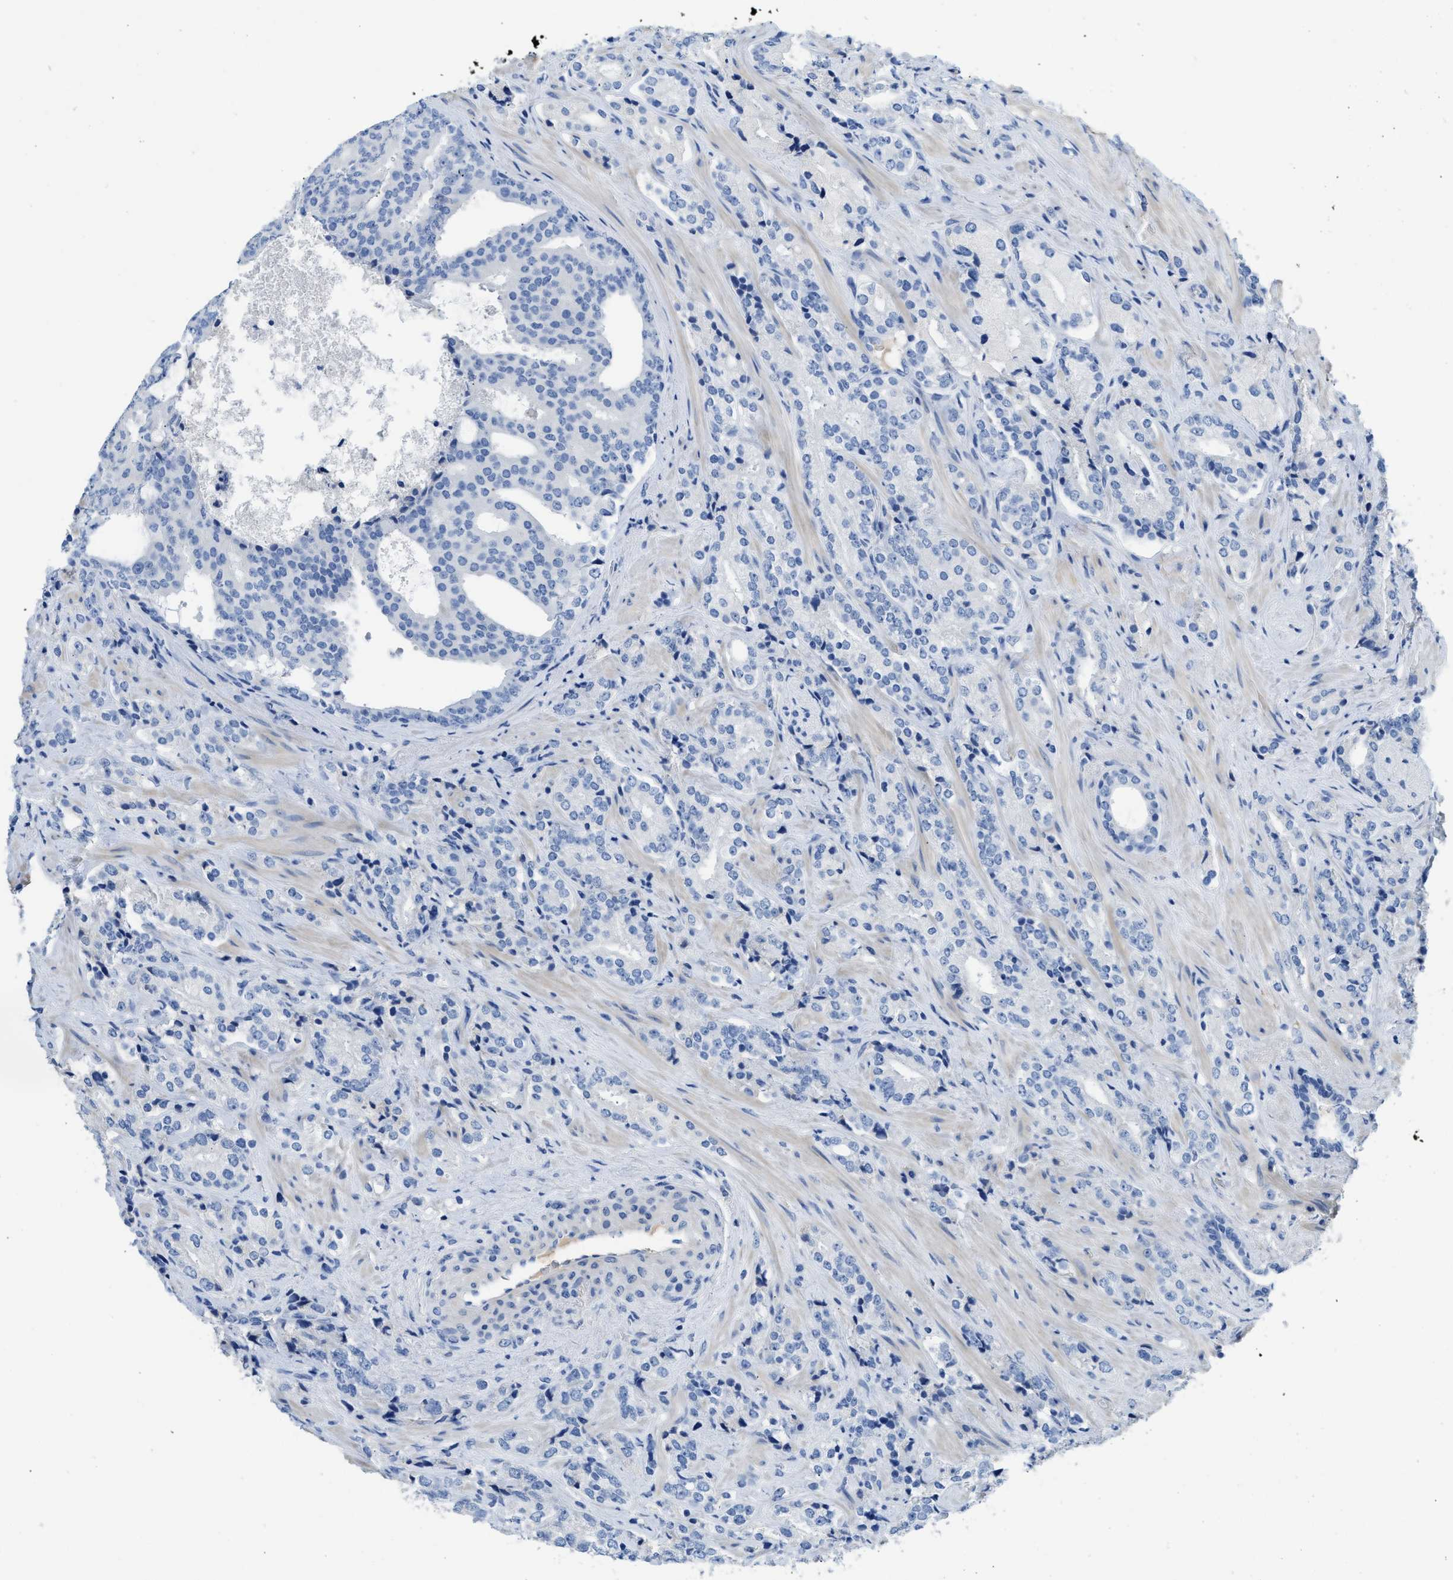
{"staining": {"intensity": "negative", "quantity": "none", "location": "none"}, "tissue": "prostate cancer", "cell_type": "Tumor cells", "image_type": "cancer", "snomed": [{"axis": "morphology", "description": "Adenocarcinoma, High grade"}, {"axis": "topography", "description": "Prostate"}], "caption": "Immunohistochemistry (IHC) of prostate cancer (adenocarcinoma (high-grade)) demonstrates no positivity in tumor cells. (DAB immunohistochemistry, high magnification).", "gene": "C1S", "patient": {"sex": "male", "age": 71}}